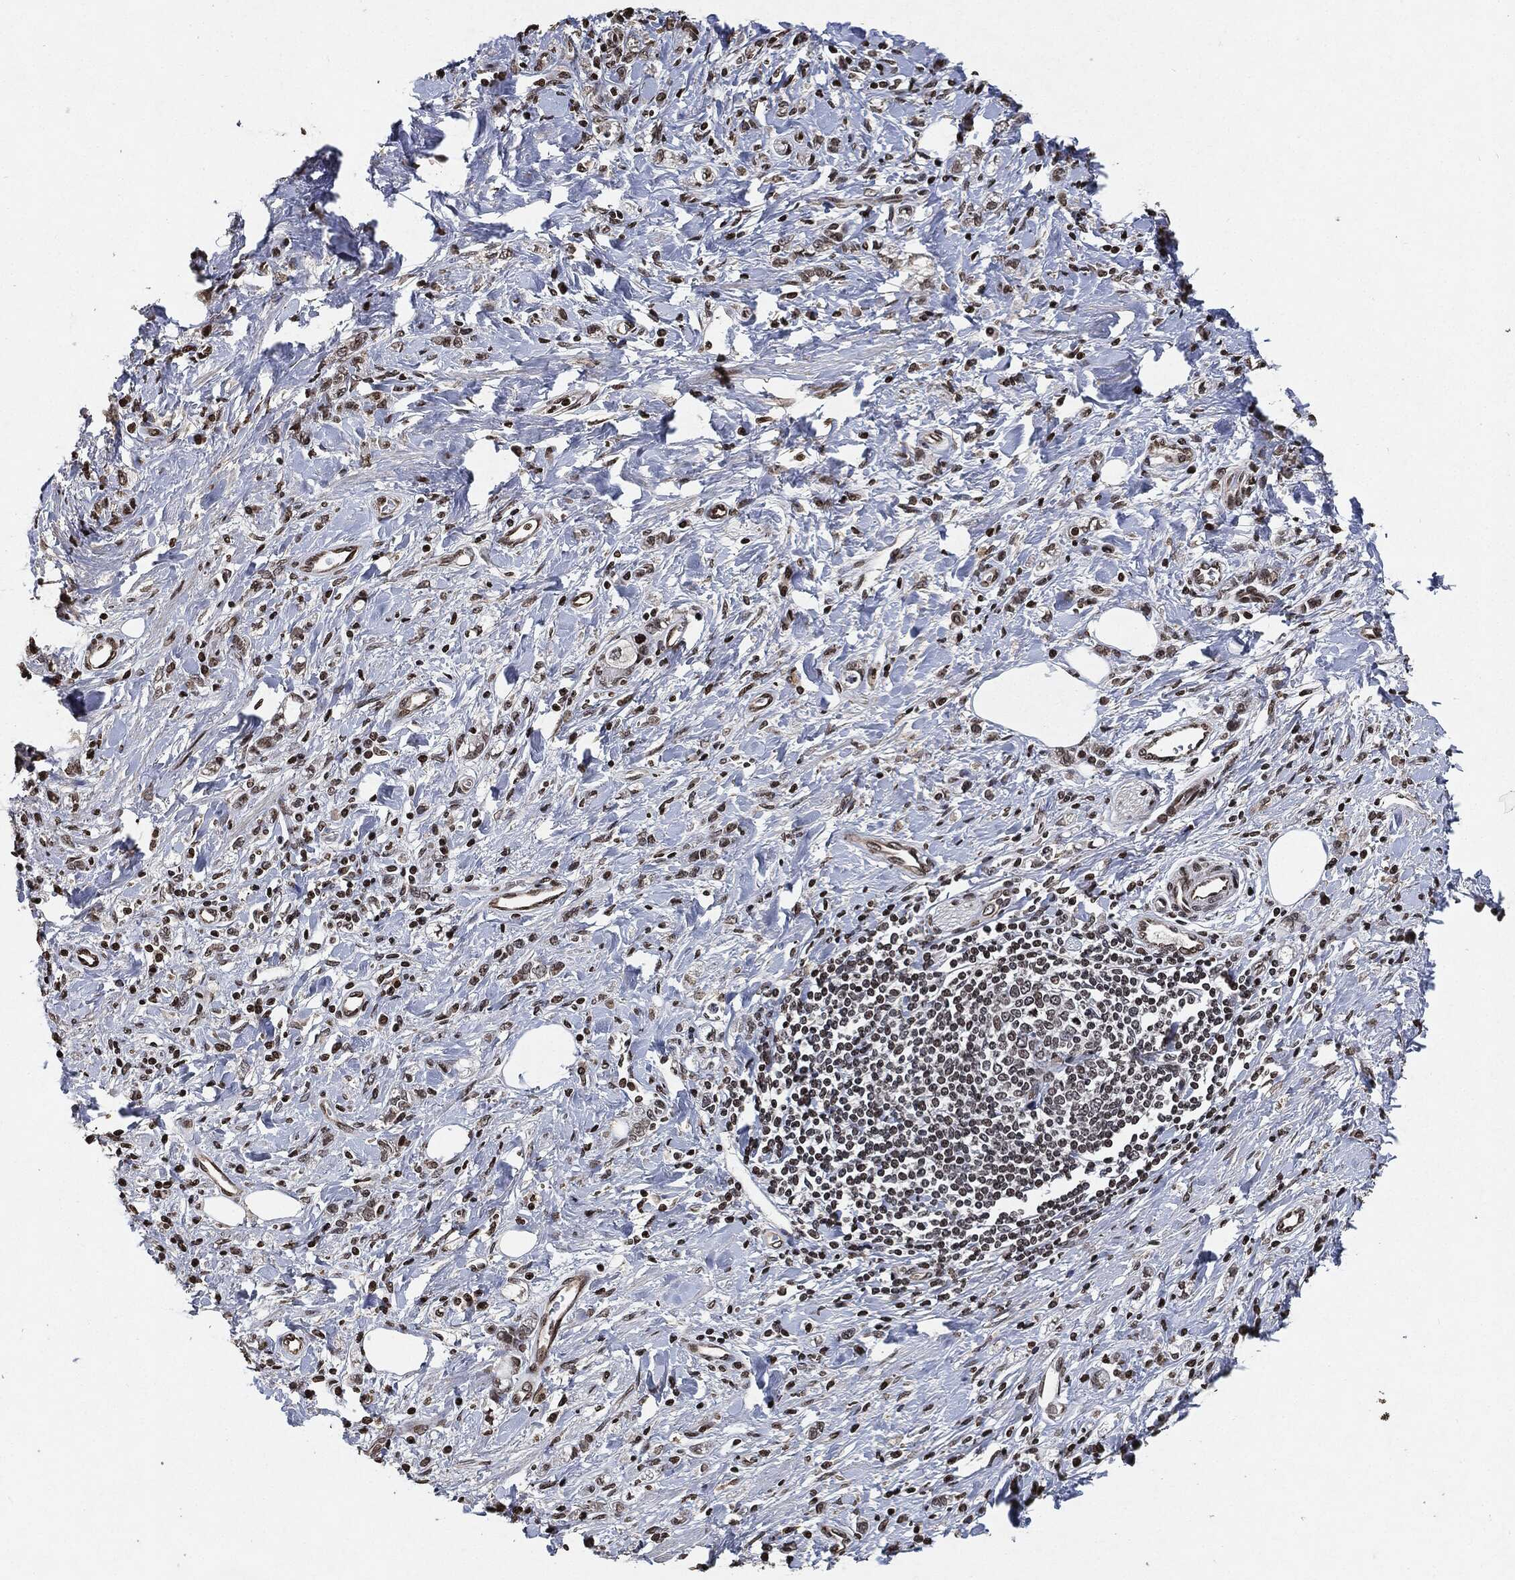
{"staining": {"intensity": "negative", "quantity": "none", "location": "none"}, "tissue": "stomach cancer", "cell_type": "Tumor cells", "image_type": "cancer", "snomed": [{"axis": "morphology", "description": "Adenocarcinoma, NOS"}, {"axis": "topography", "description": "Stomach"}], "caption": "Immunohistochemistry (IHC) micrograph of neoplastic tissue: stomach cancer (adenocarcinoma) stained with DAB (3,3'-diaminobenzidine) exhibits no significant protein expression in tumor cells.", "gene": "JUN", "patient": {"sex": "male", "age": 77}}